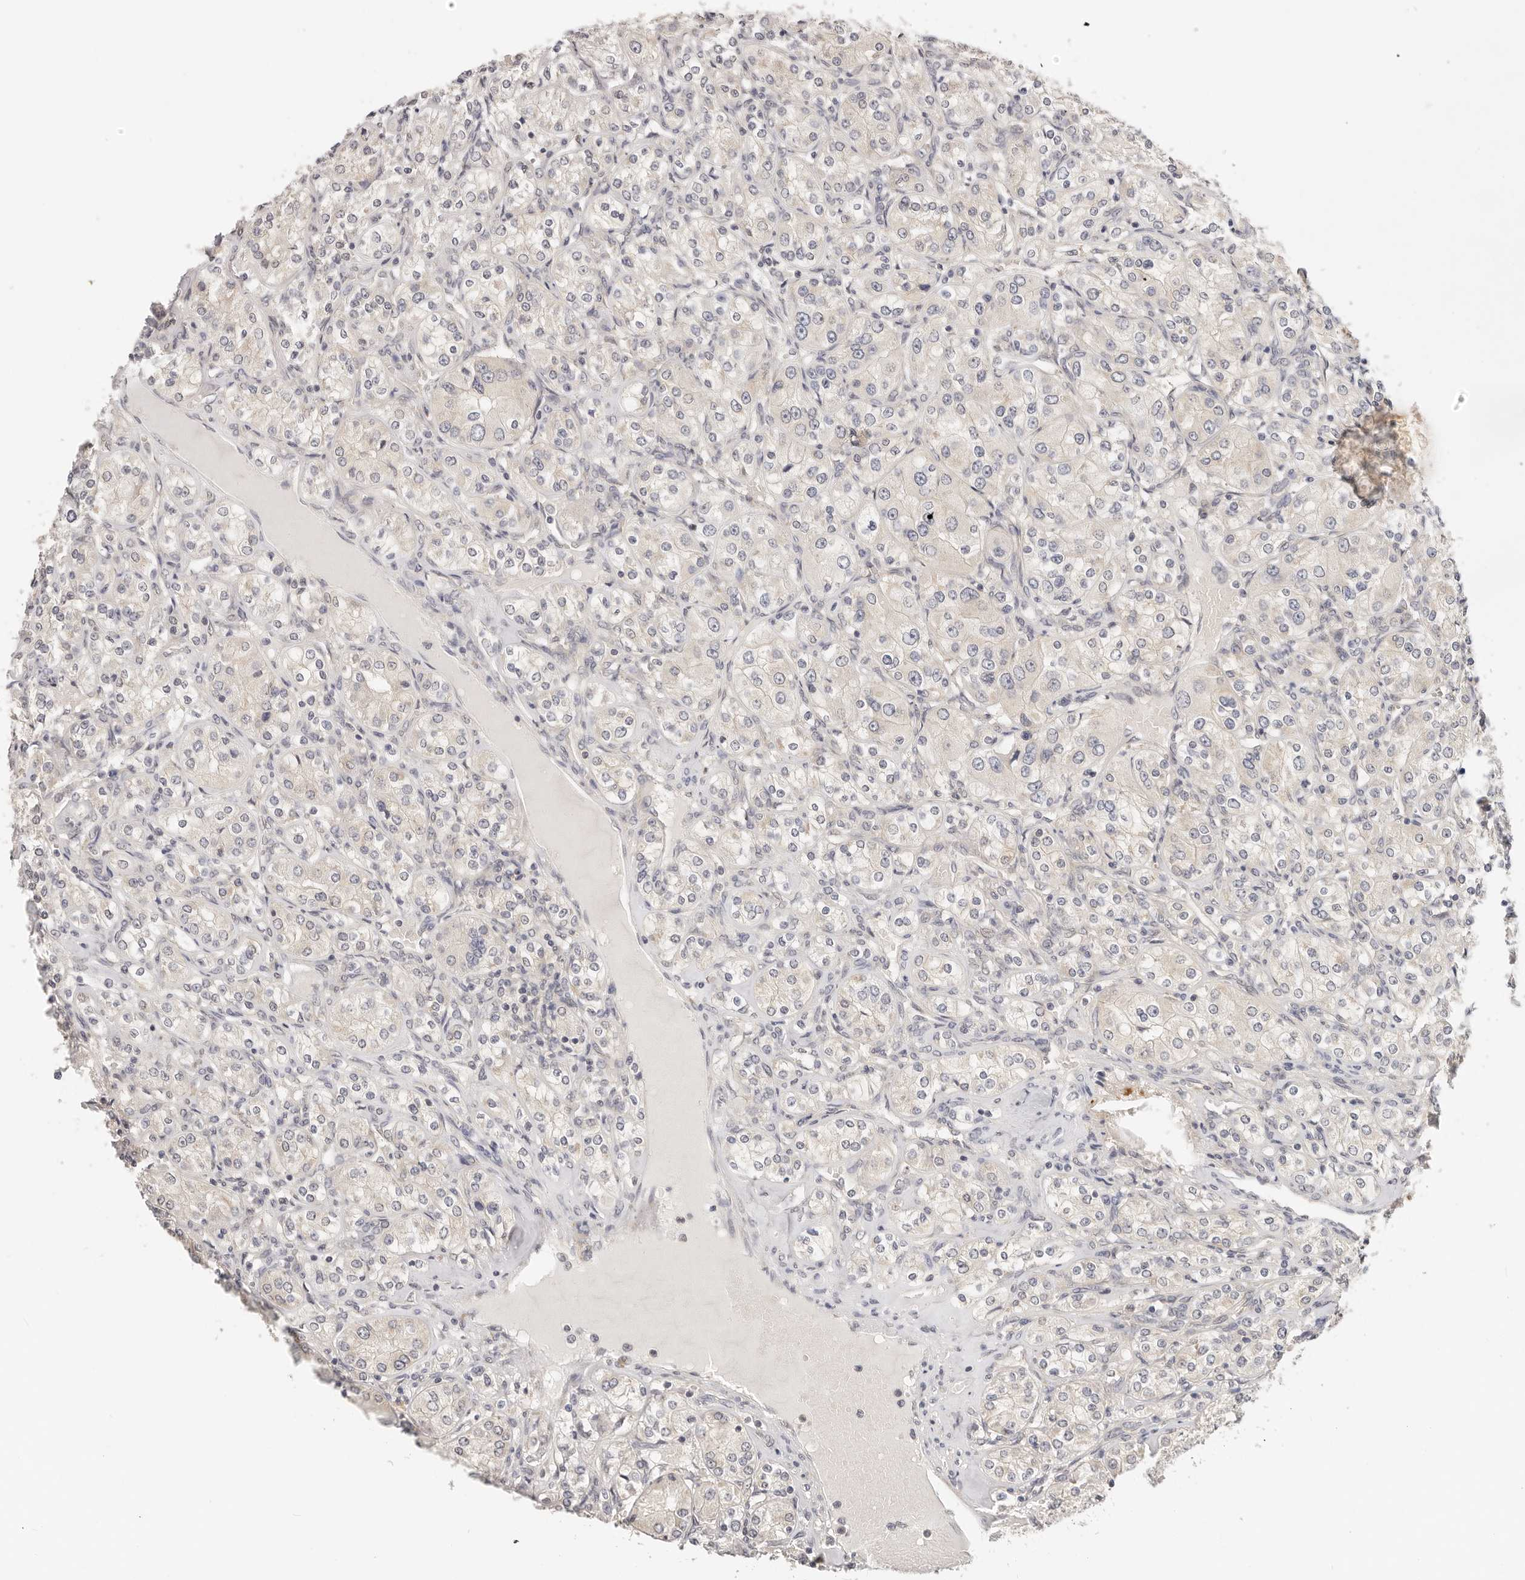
{"staining": {"intensity": "weak", "quantity": "25%-75%", "location": "cytoplasmic/membranous"}, "tissue": "renal cancer", "cell_type": "Tumor cells", "image_type": "cancer", "snomed": [{"axis": "morphology", "description": "Adenocarcinoma, NOS"}, {"axis": "topography", "description": "Kidney"}], "caption": "Renal cancer (adenocarcinoma) stained with DAB (3,3'-diaminobenzidine) immunohistochemistry demonstrates low levels of weak cytoplasmic/membranous staining in approximately 25%-75% of tumor cells.", "gene": "GGPS1", "patient": {"sex": "male", "age": 77}}